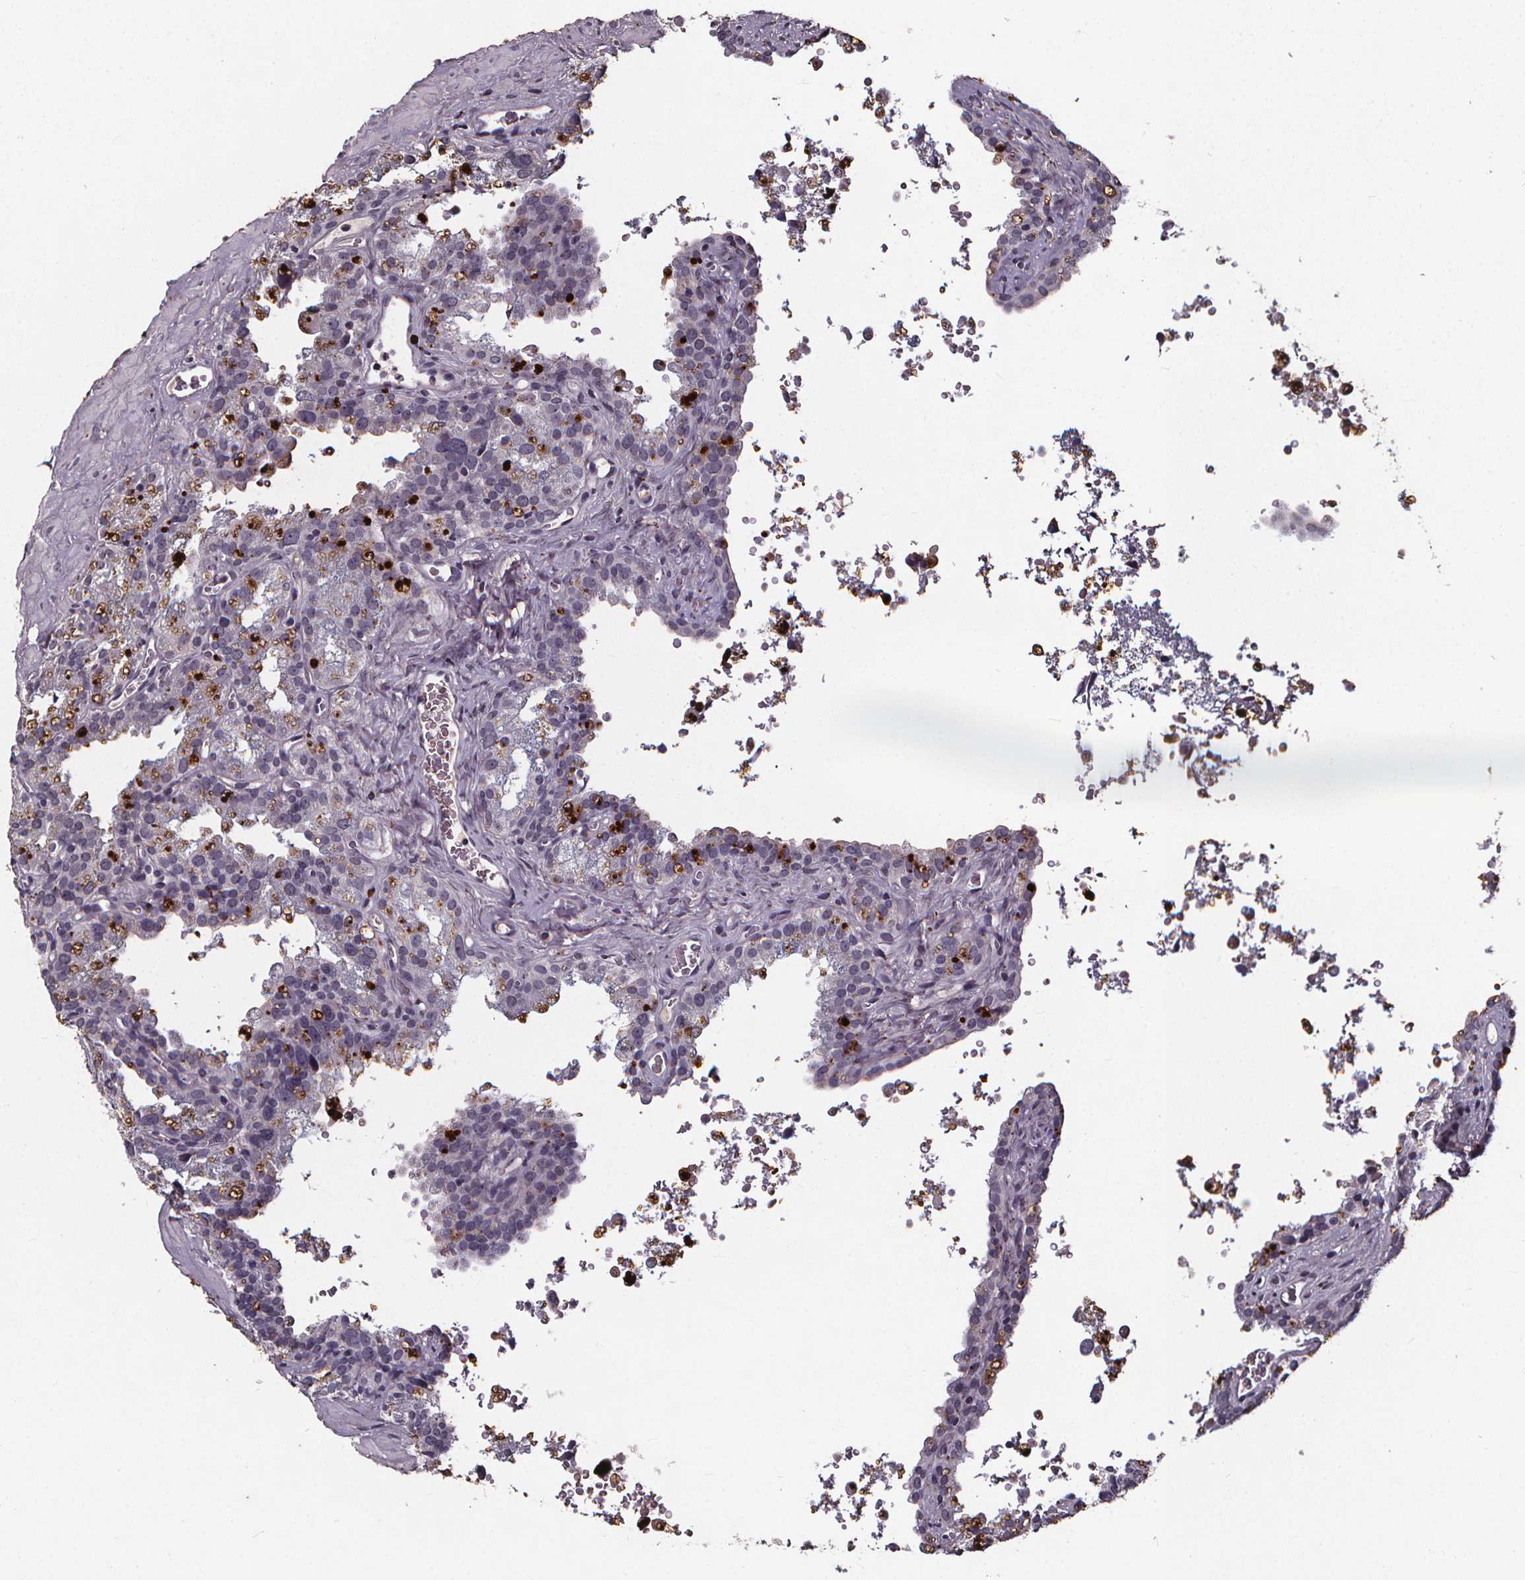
{"staining": {"intensity": "moderate", "quantity": "<25%", "location": "cytoplasmic/membranous"}, "tissue": "seminal vesicle", "cell_type": "Glandular cells", "image_type": "normal", "snomed": [{"axis": "morphology", "description": "Normal tissue, NOS"}, {"axis": "topography", "description": "Prostate"}, {"axis": "topography", "description": "Seminal veicle"}], "caption": "Protein expression analysis of benign seminal vesicle exhibits moderate cytoplasmic/membranous positivity in approximately <25% of glandular cells. (Stains: DAB (3,3'-diaminobenzidine) in brown, nuclei in blue, Microscopy: brightfield microscopy at high magnification).", "gene": "SPAG8", "patient": {"sex": "male", "age": 71}}